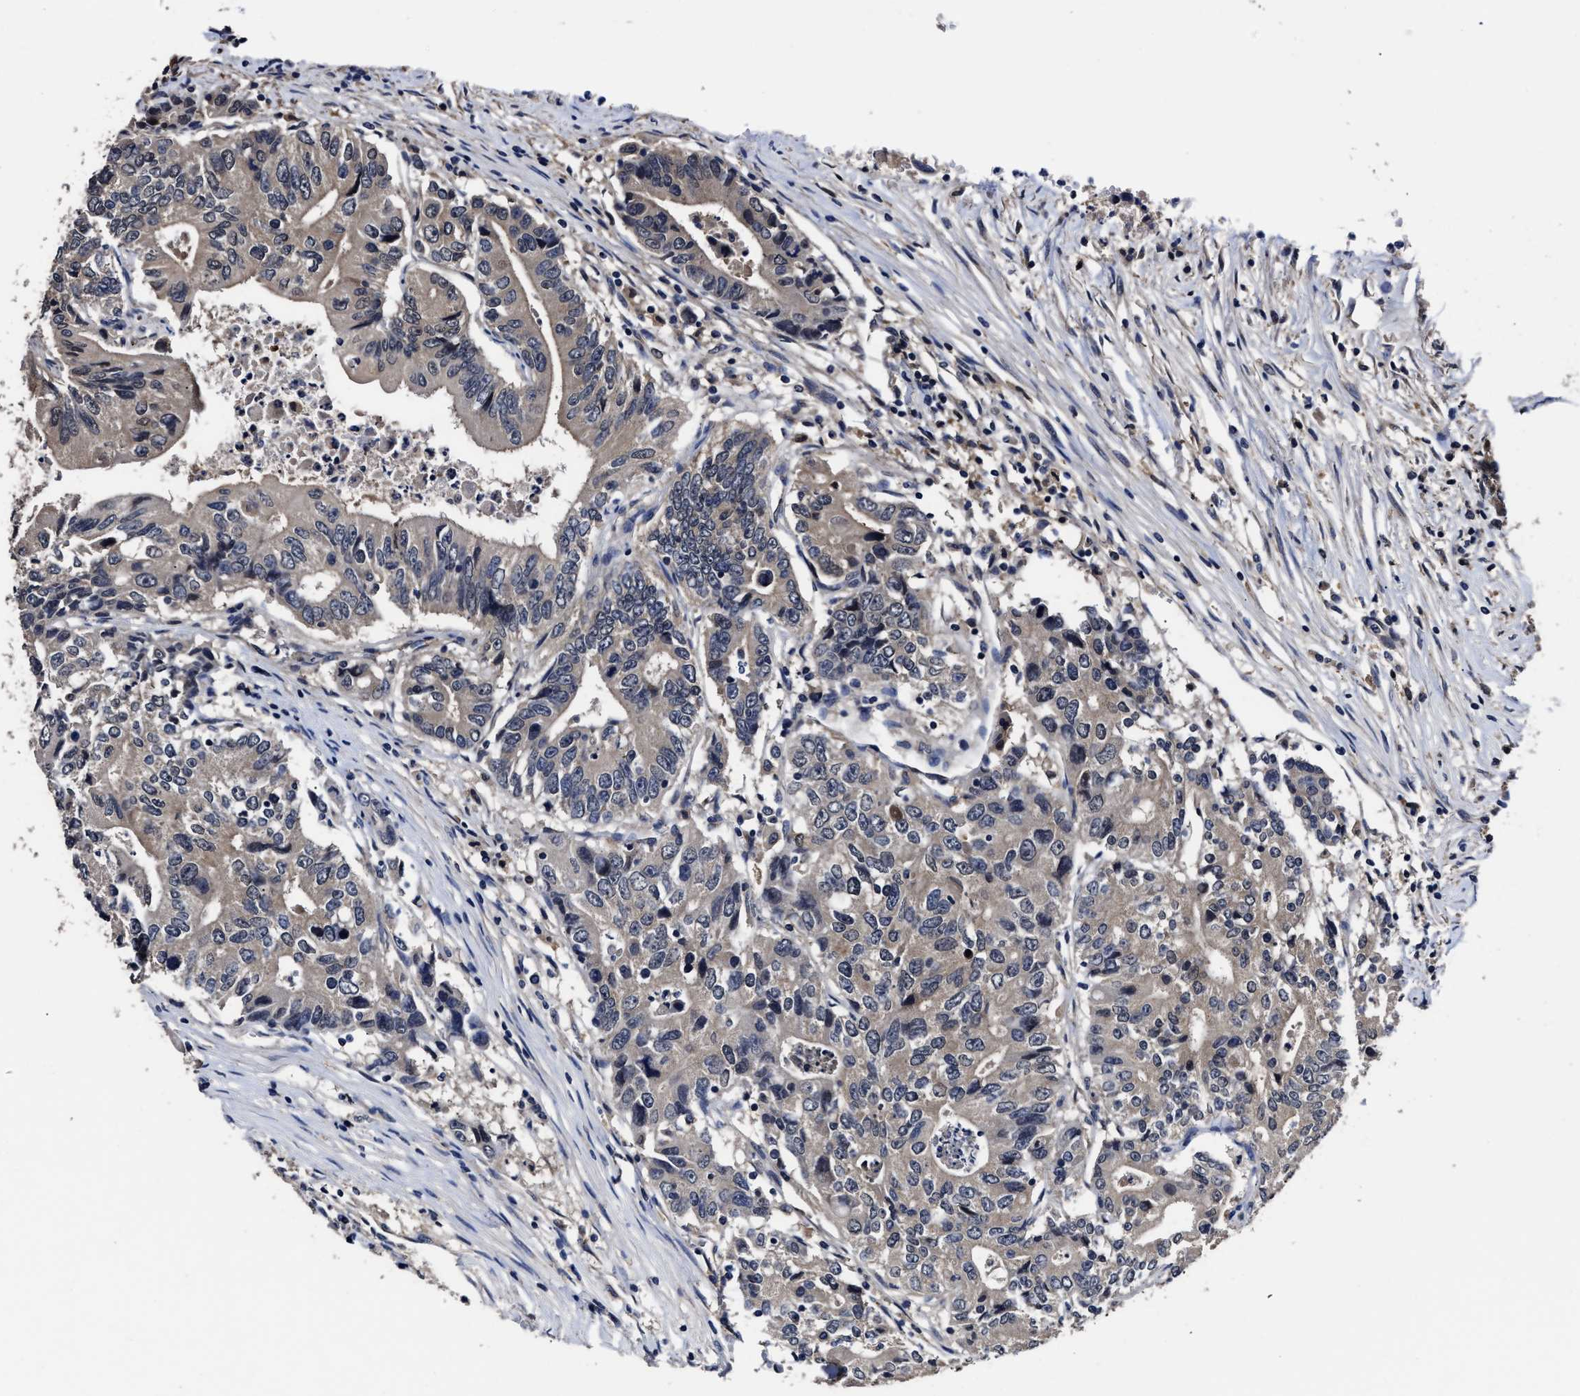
{"staining": {"intensity": "weak", "quantity": "25%-75%", "location": "cytoplasmic/membranous"}, "tissue": "colorectal cancer", "cell_type": "Tumor cells", "image_type": "cancer", "snomed": [{"axis": "morphology", "description": "Adenocarcinoma, NOS"}, {"axis": "topography", "description": "Colon"}], "caption": "Colorectal adenocarcinoma tissue demonstrates weak cytoplasmic/membranous staining in approximately 25%-75% of tumor cells, visualized by immunohistochemistry.", "gene": "SOCS5", "patient": {"sex": "female", "age": 77}}